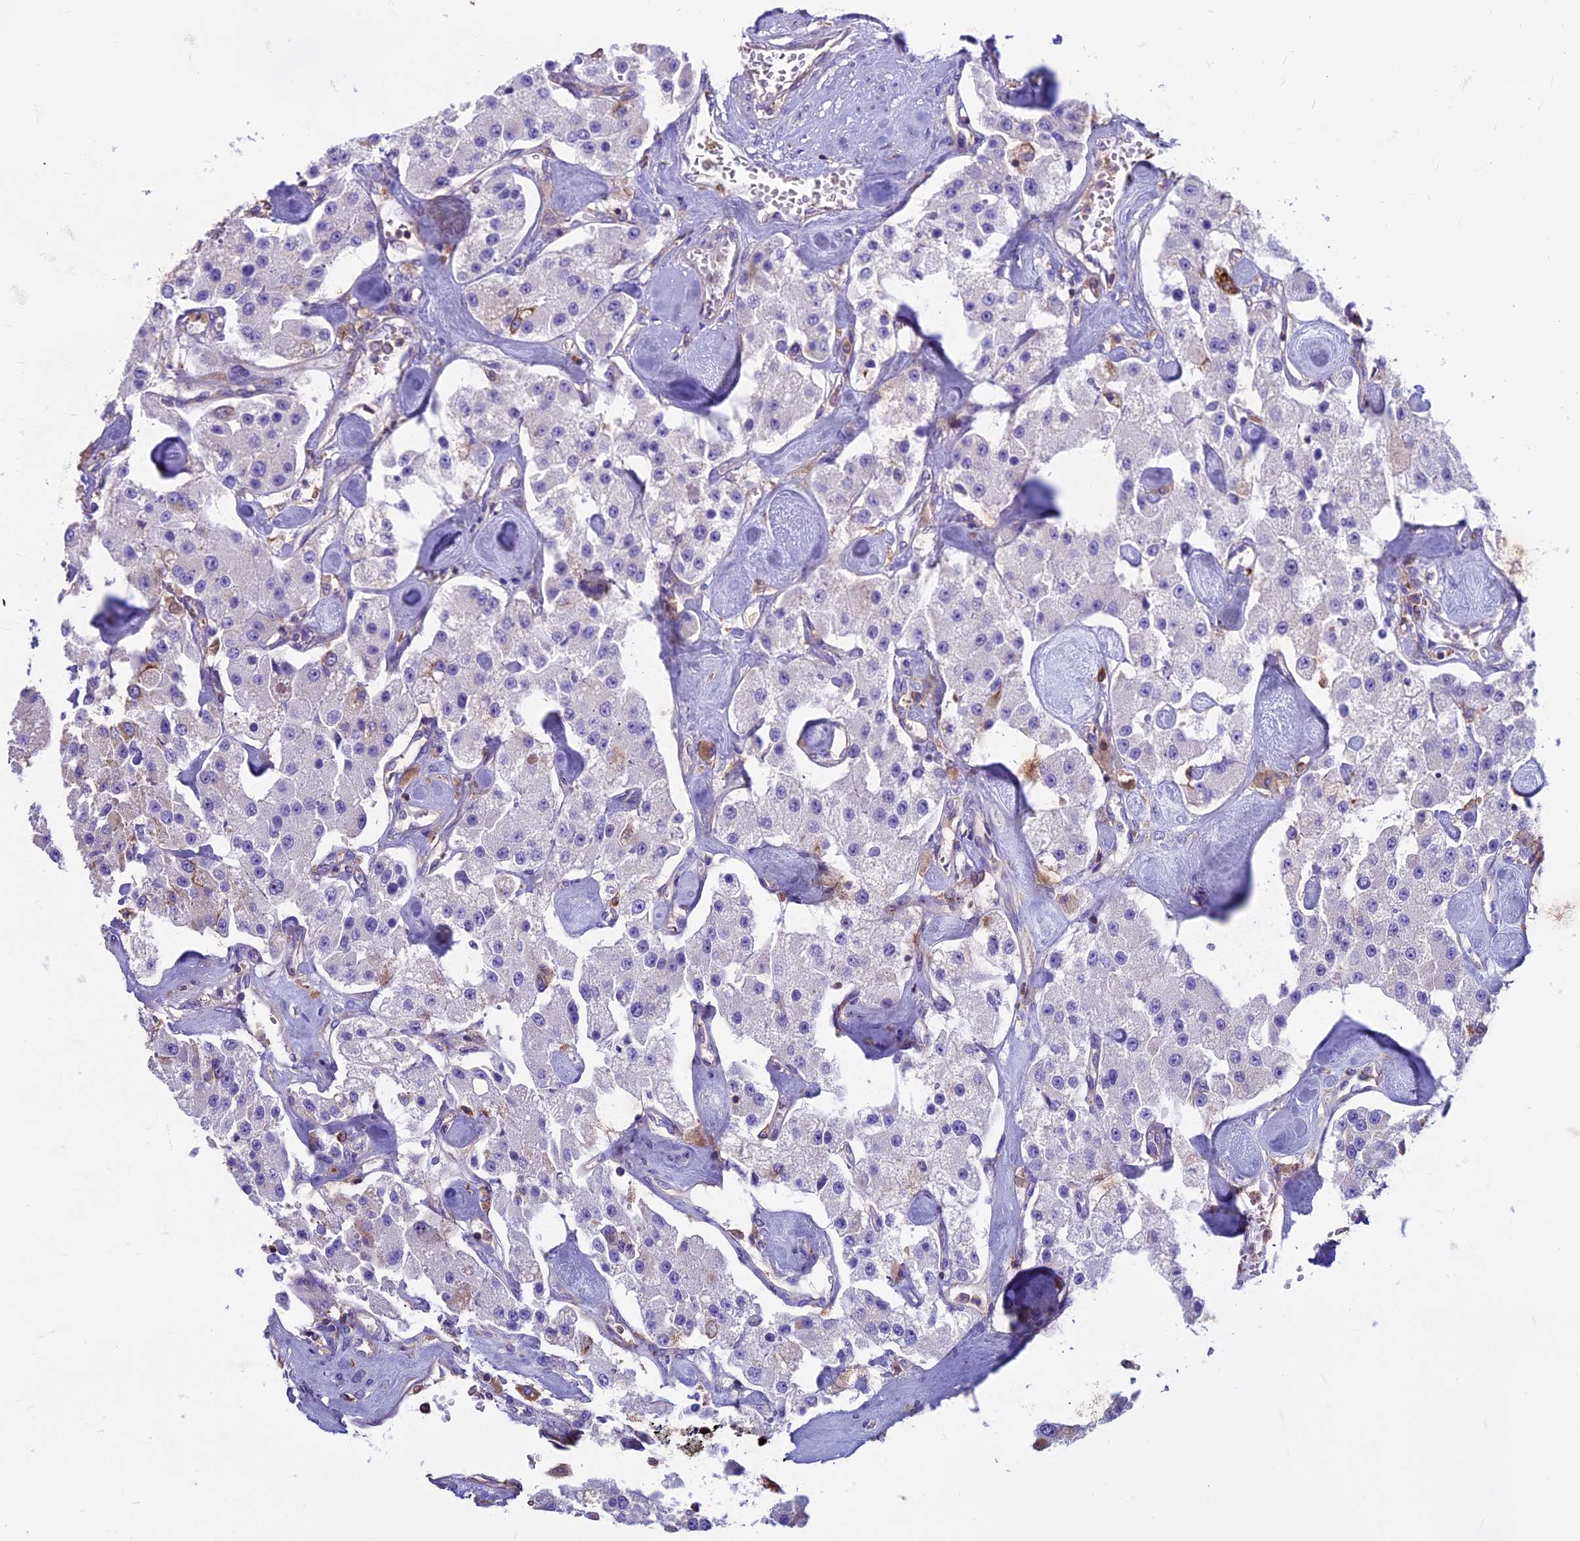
{"staining": {"intensity": "moderate", "quantity": "<25%", "location": "cytoplasmic/membranous"}, "tissue": "carcinoid", "cell_type": "Tumor cells", "image_type": "cancer", "snomed": [{"axis": "morphology", "description": "Carcinoid, malignant, NOS"}, {"axis": "topography", "description": "Pancreas"}], "caption": "Carcinoid (malignant) stained for a protein (brown) shows moderate cytoplasmic/membranous positive expression in about <25% of tumor cells.", "gene": "CDAN1", "patient": {"sex": "male", "age": 41}}